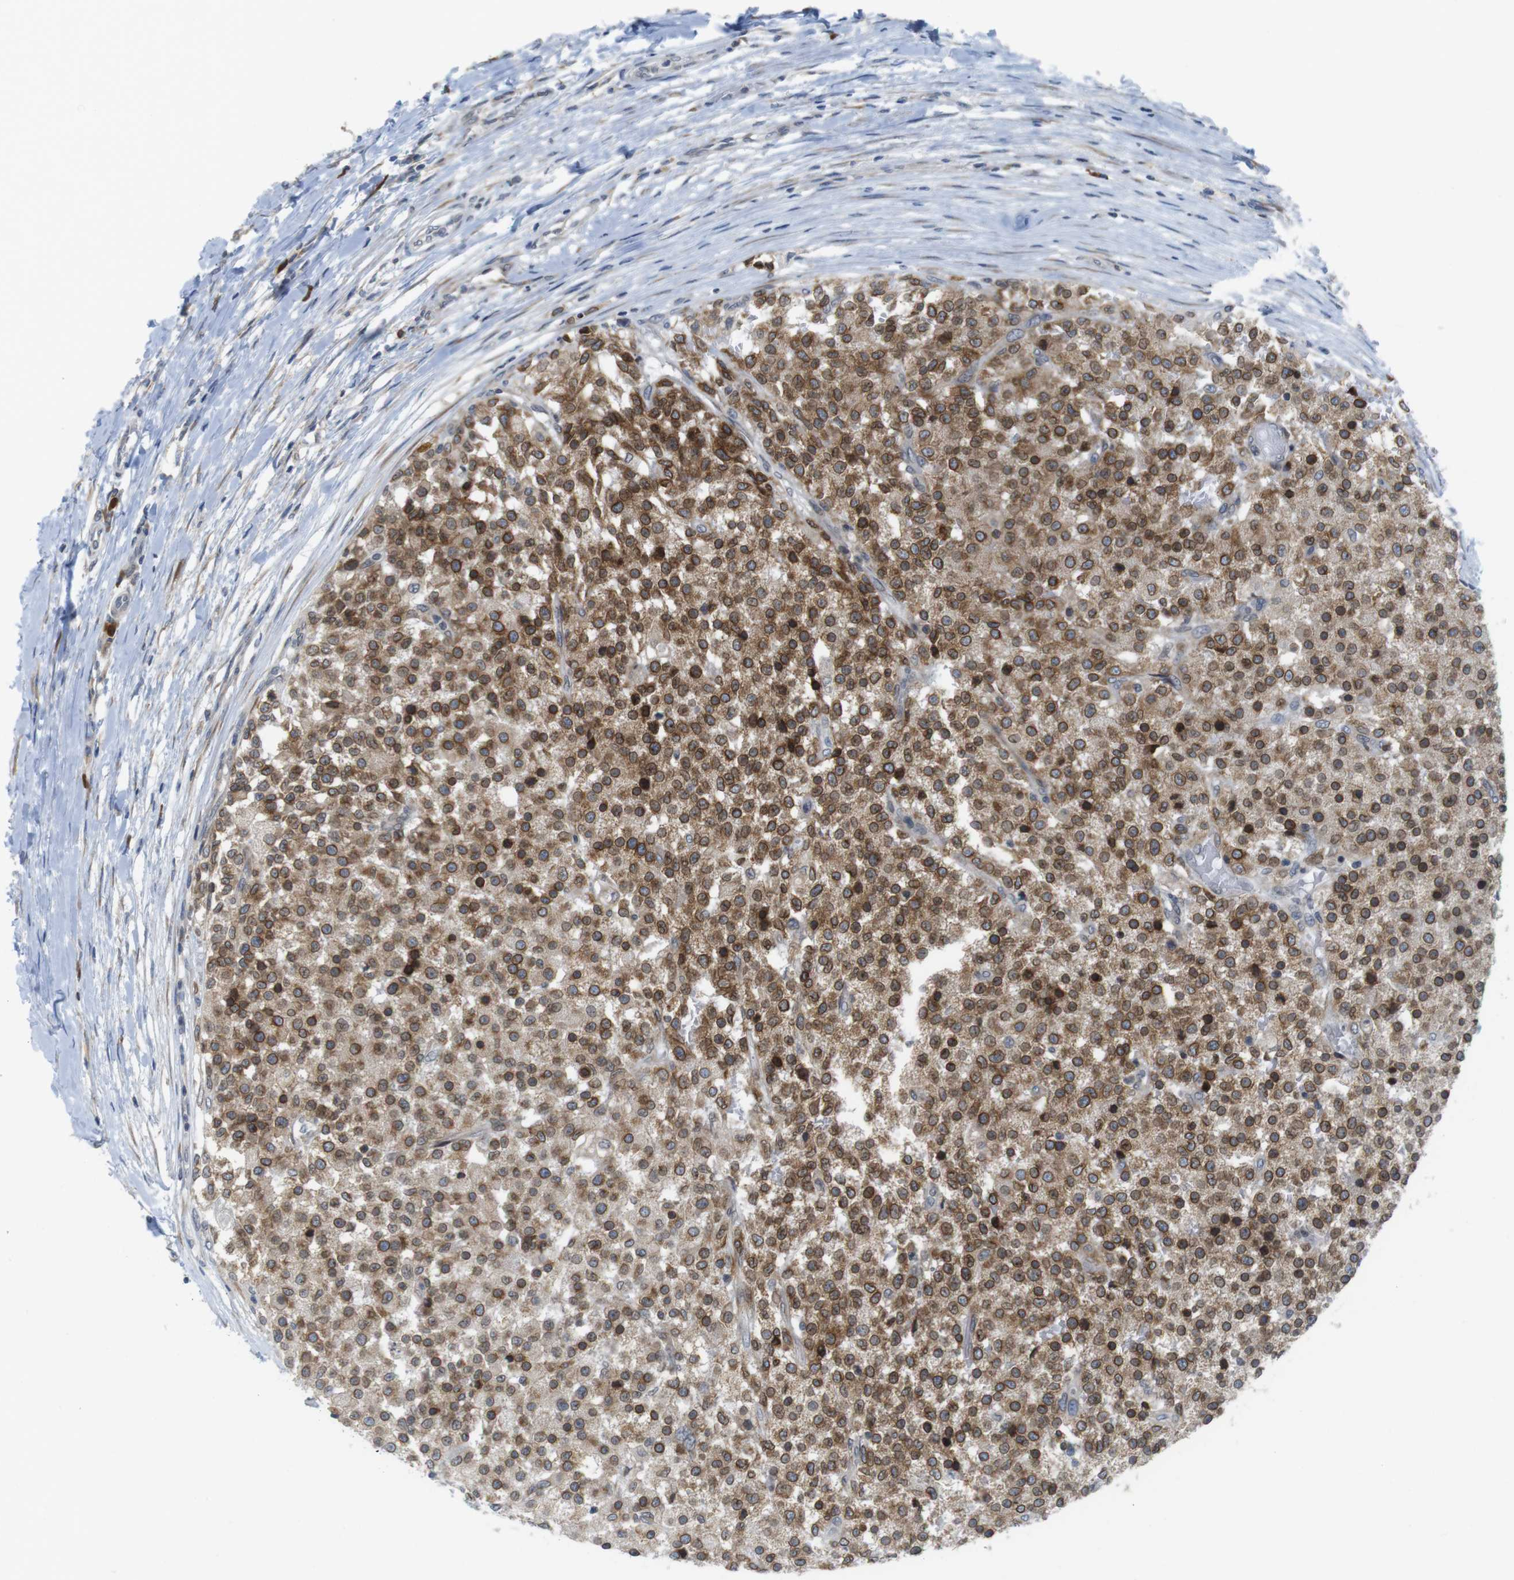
{"staining": {"intensity": "moderate", "quantity": ">75%", "location": "cytoplasmic/membranous"}, "tissue": "testis cancer", "cell_type": "Tumor cells", "image_type": "cancer", "snomed": [{"axis": "morphology", "description": "Seminoma, NOS"}, {"axis": "topography", "description": "Testis"}], "caption": "Moderate cytoplasmic/membranous protein staining is appreciated in about >75% of tumor cells in testis seminoma.", "gene": "ERGIC3", "patient": {"sex": "male", "age": 59}}